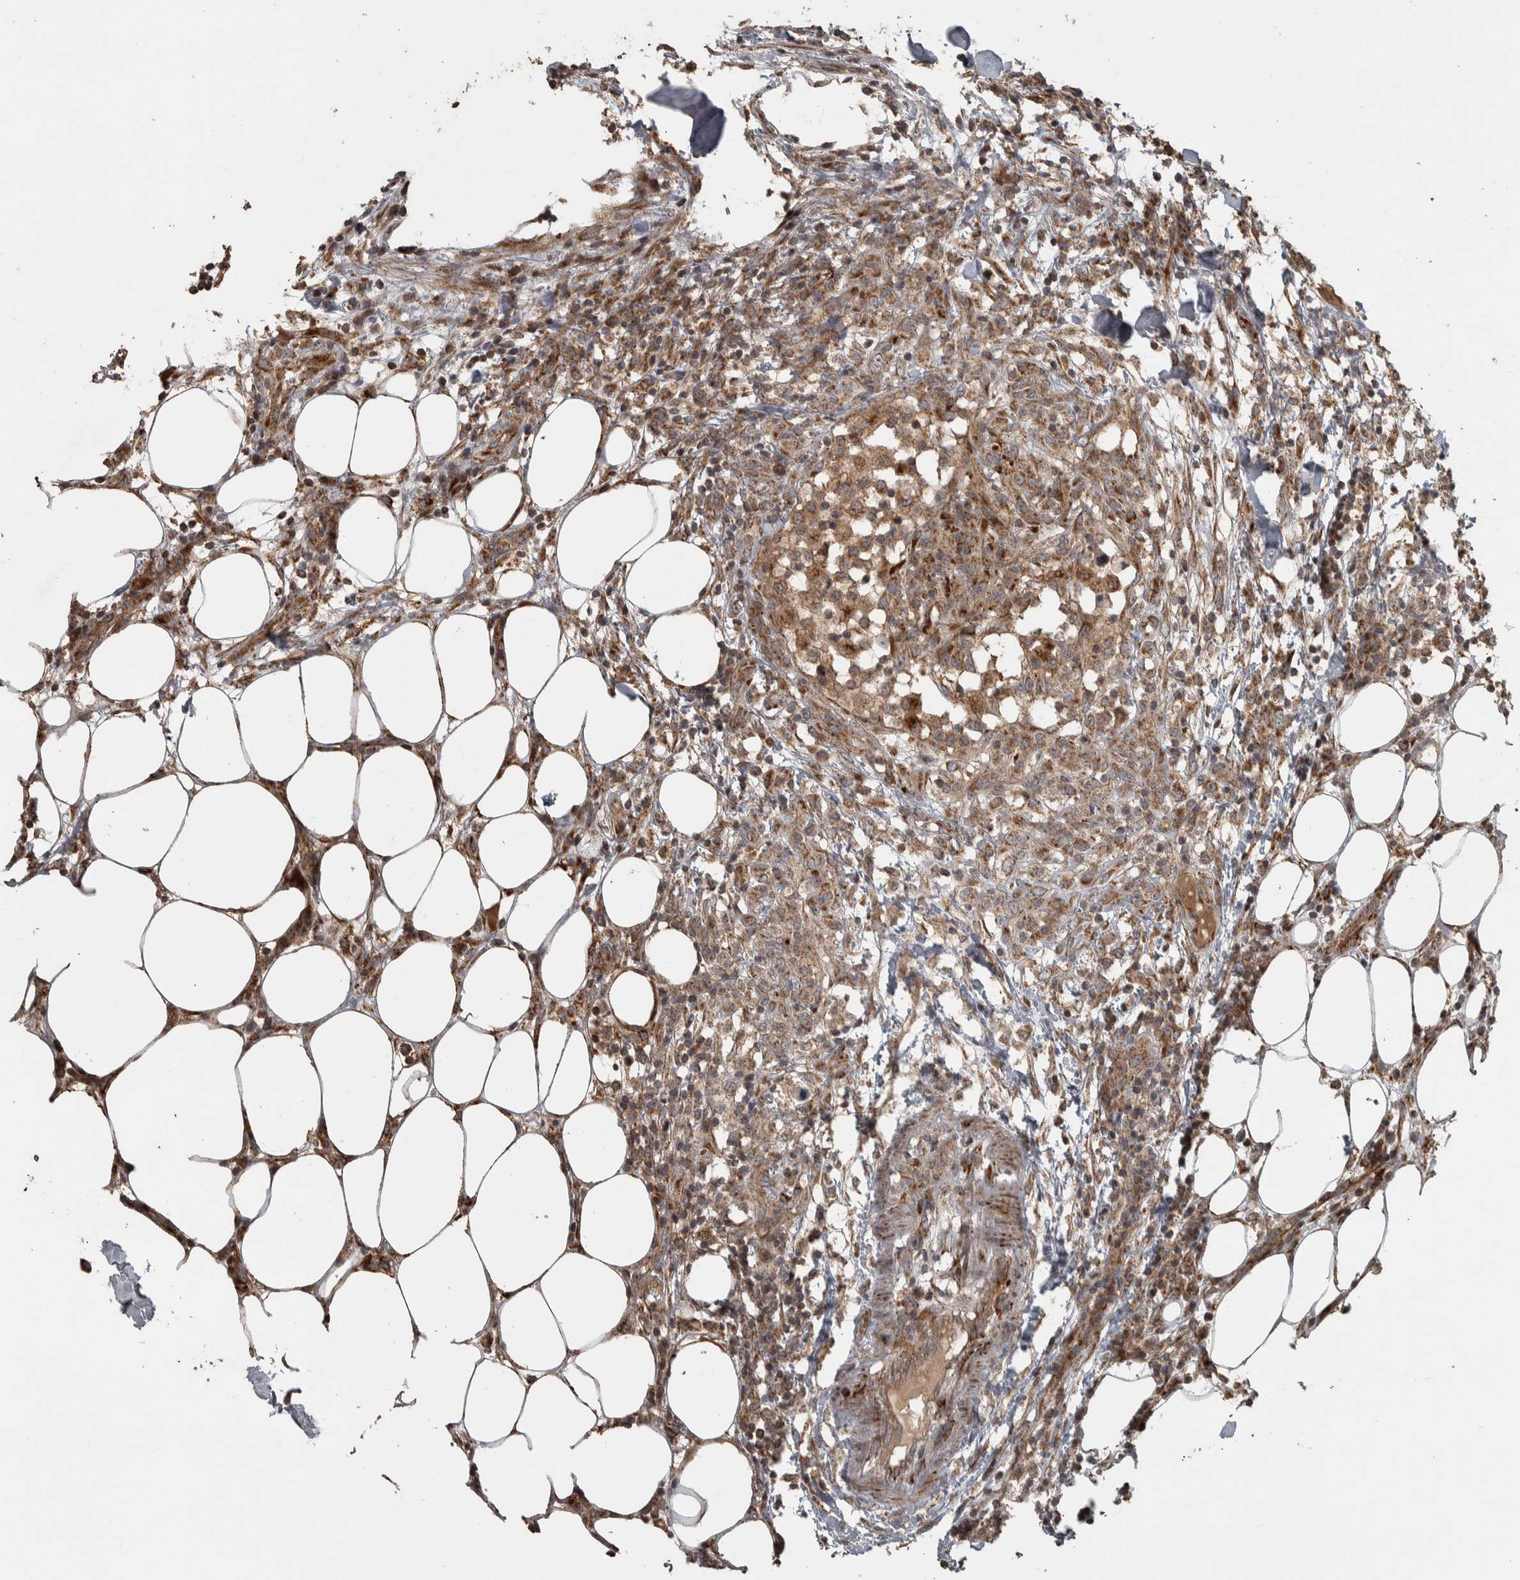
{"staining": {"intensity": "moderate", "quantity": ">75%", "location": "cytoplasmic/membranous"}, "tissue": "breast cancer", "cell_type": "Tumor cells", "image_type": "cancer", "snomed": [{"axis": "morphology", "description": "Duct carcinoma"}, {"axis": "topography", "description": "Breast"}], "caption": "Approximately >75% of tumor cells in human infiltrating ductal carcinoma (breast) show moderate cytoplasmic/membranous protein expression as visualized by brown immunohistochemical staining.", "gene": "ERAL1", "patient": {"sex": "female", "age": 37}}